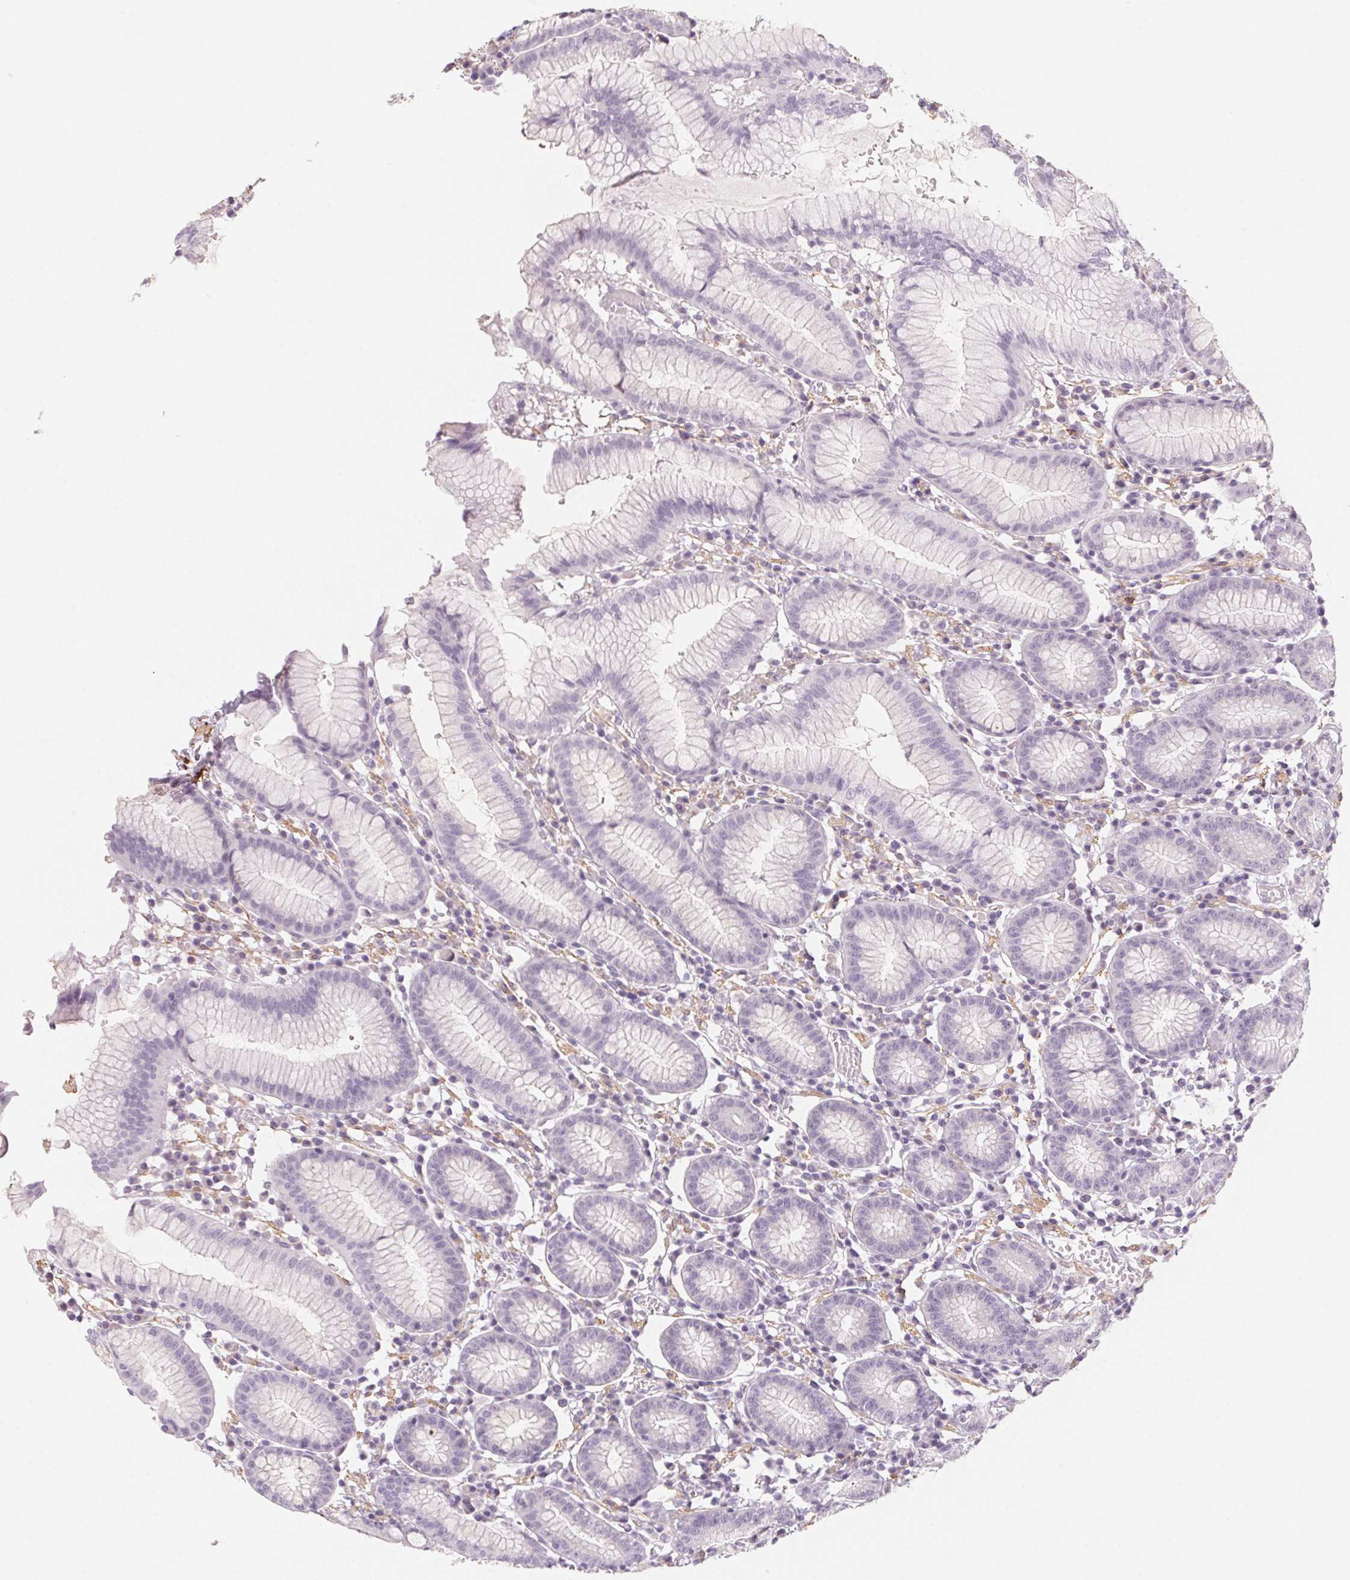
{"staining": {"intensity": "negative", "quantity": "none", "location": "none"}, "tissue": "stomach", "cell_type": "Glandular cells", "image_type": "normal", "snomed": [{"axis": "morphology", "description": "Normal tissue, NOS"}, {"axis": "topography", "description": "Stomach"}], "caption": "Immunohistochemical staining of normal human stomach displays no significant positivity in glandular cells.", "gene": "PRPH", "patient": {"sex": "male", "age": 55}}